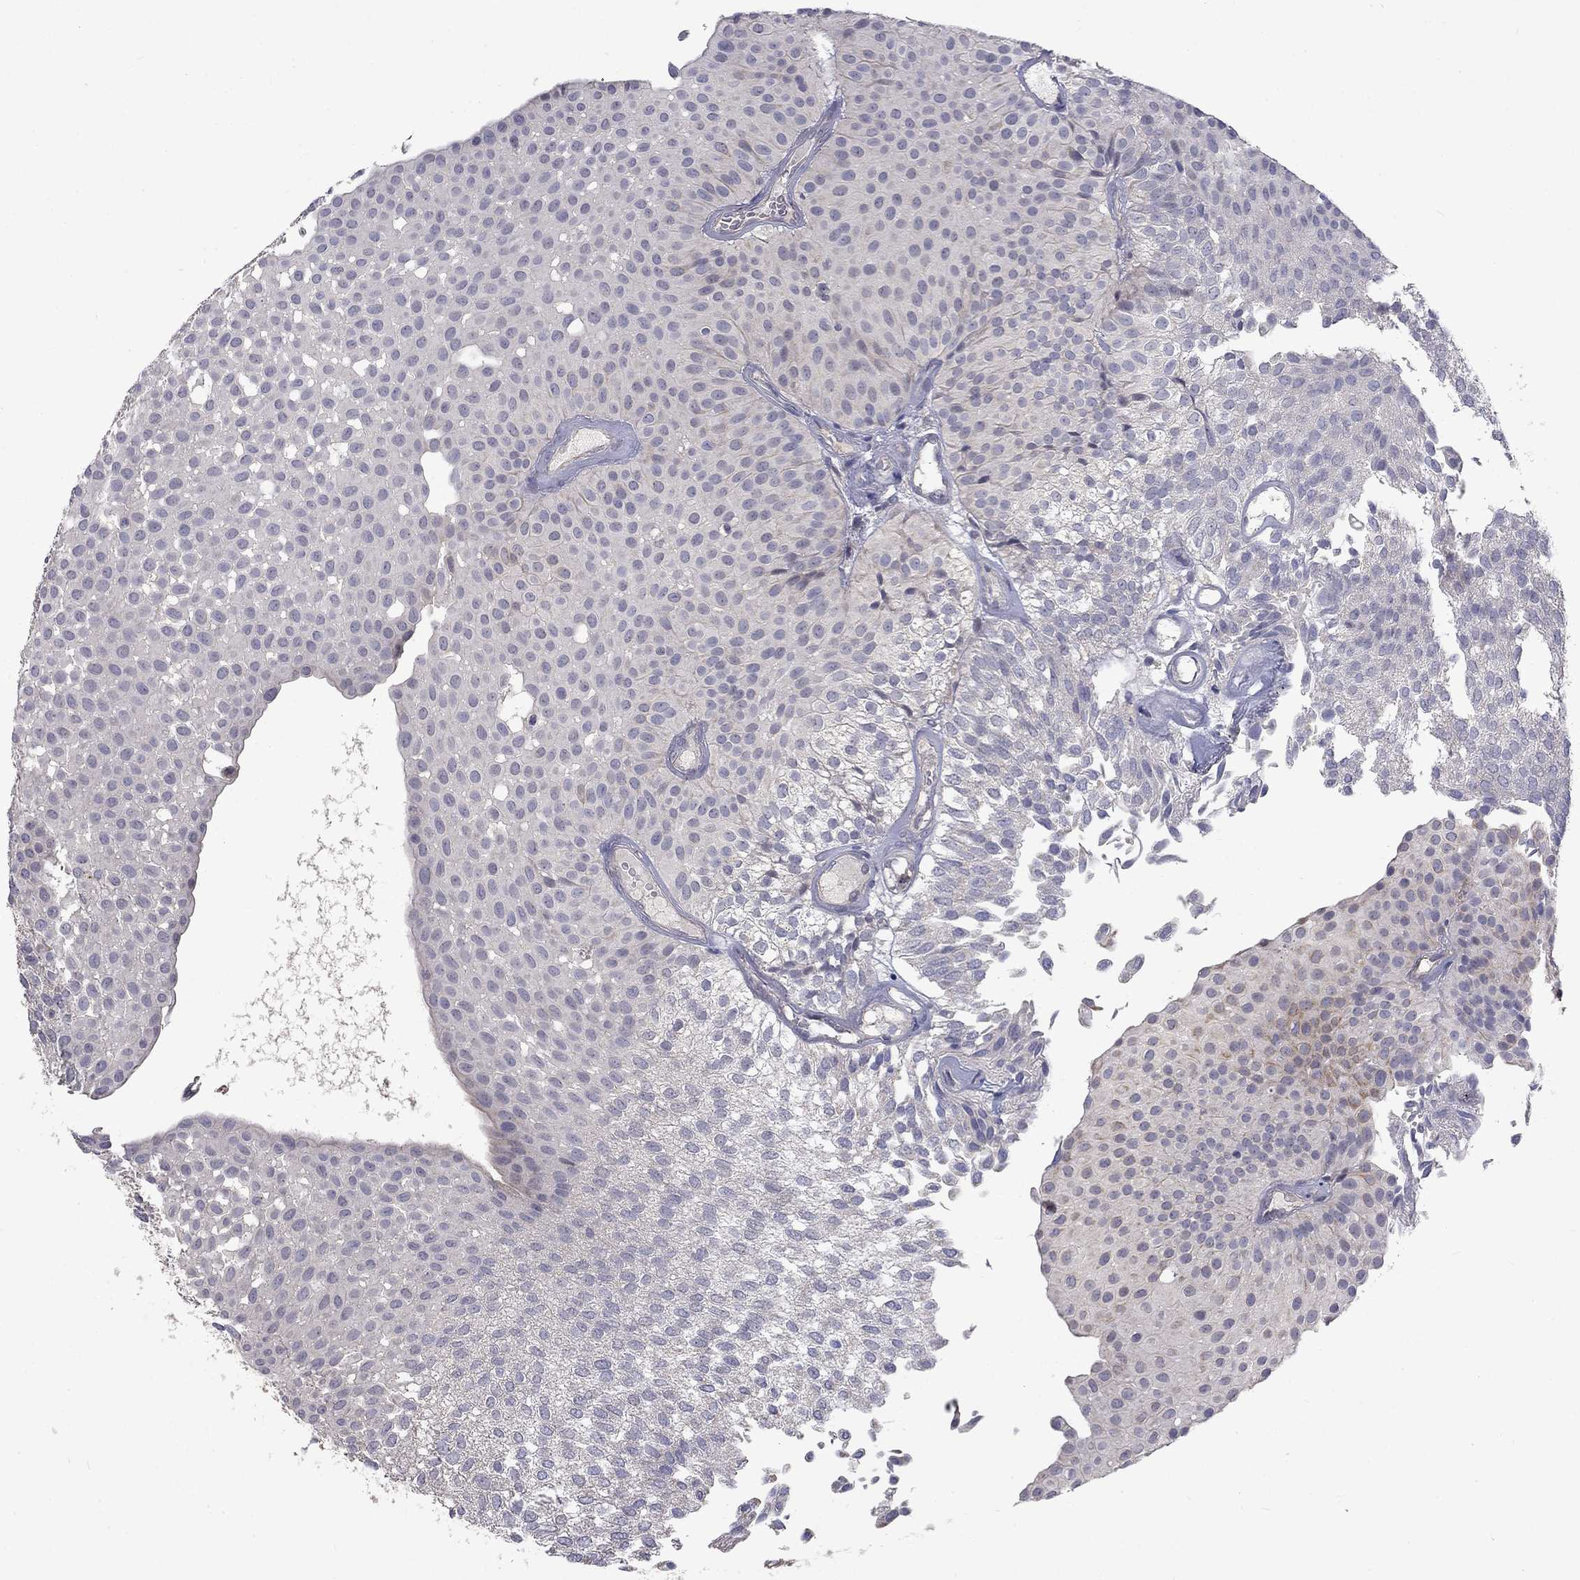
{"staining": {"intensity": "negative", "quantity": "none", "location": "none"}, "tissue": "urothelial cancer", "cell_type": "Tumor cells", "image_type": "cancer", "snomed": [{"axis": "morphology", "description": "Urothelial carcinoma, Low grade"}, {"axis": "topography", "description": "Urinary bladder"}], "caption": "This is an IHC image of human urothelial carcinoma (low-grade). There is no expression in tumor cells.", "gene": "SLC39A14", "patient": {"sex": "male", "age": 64}}